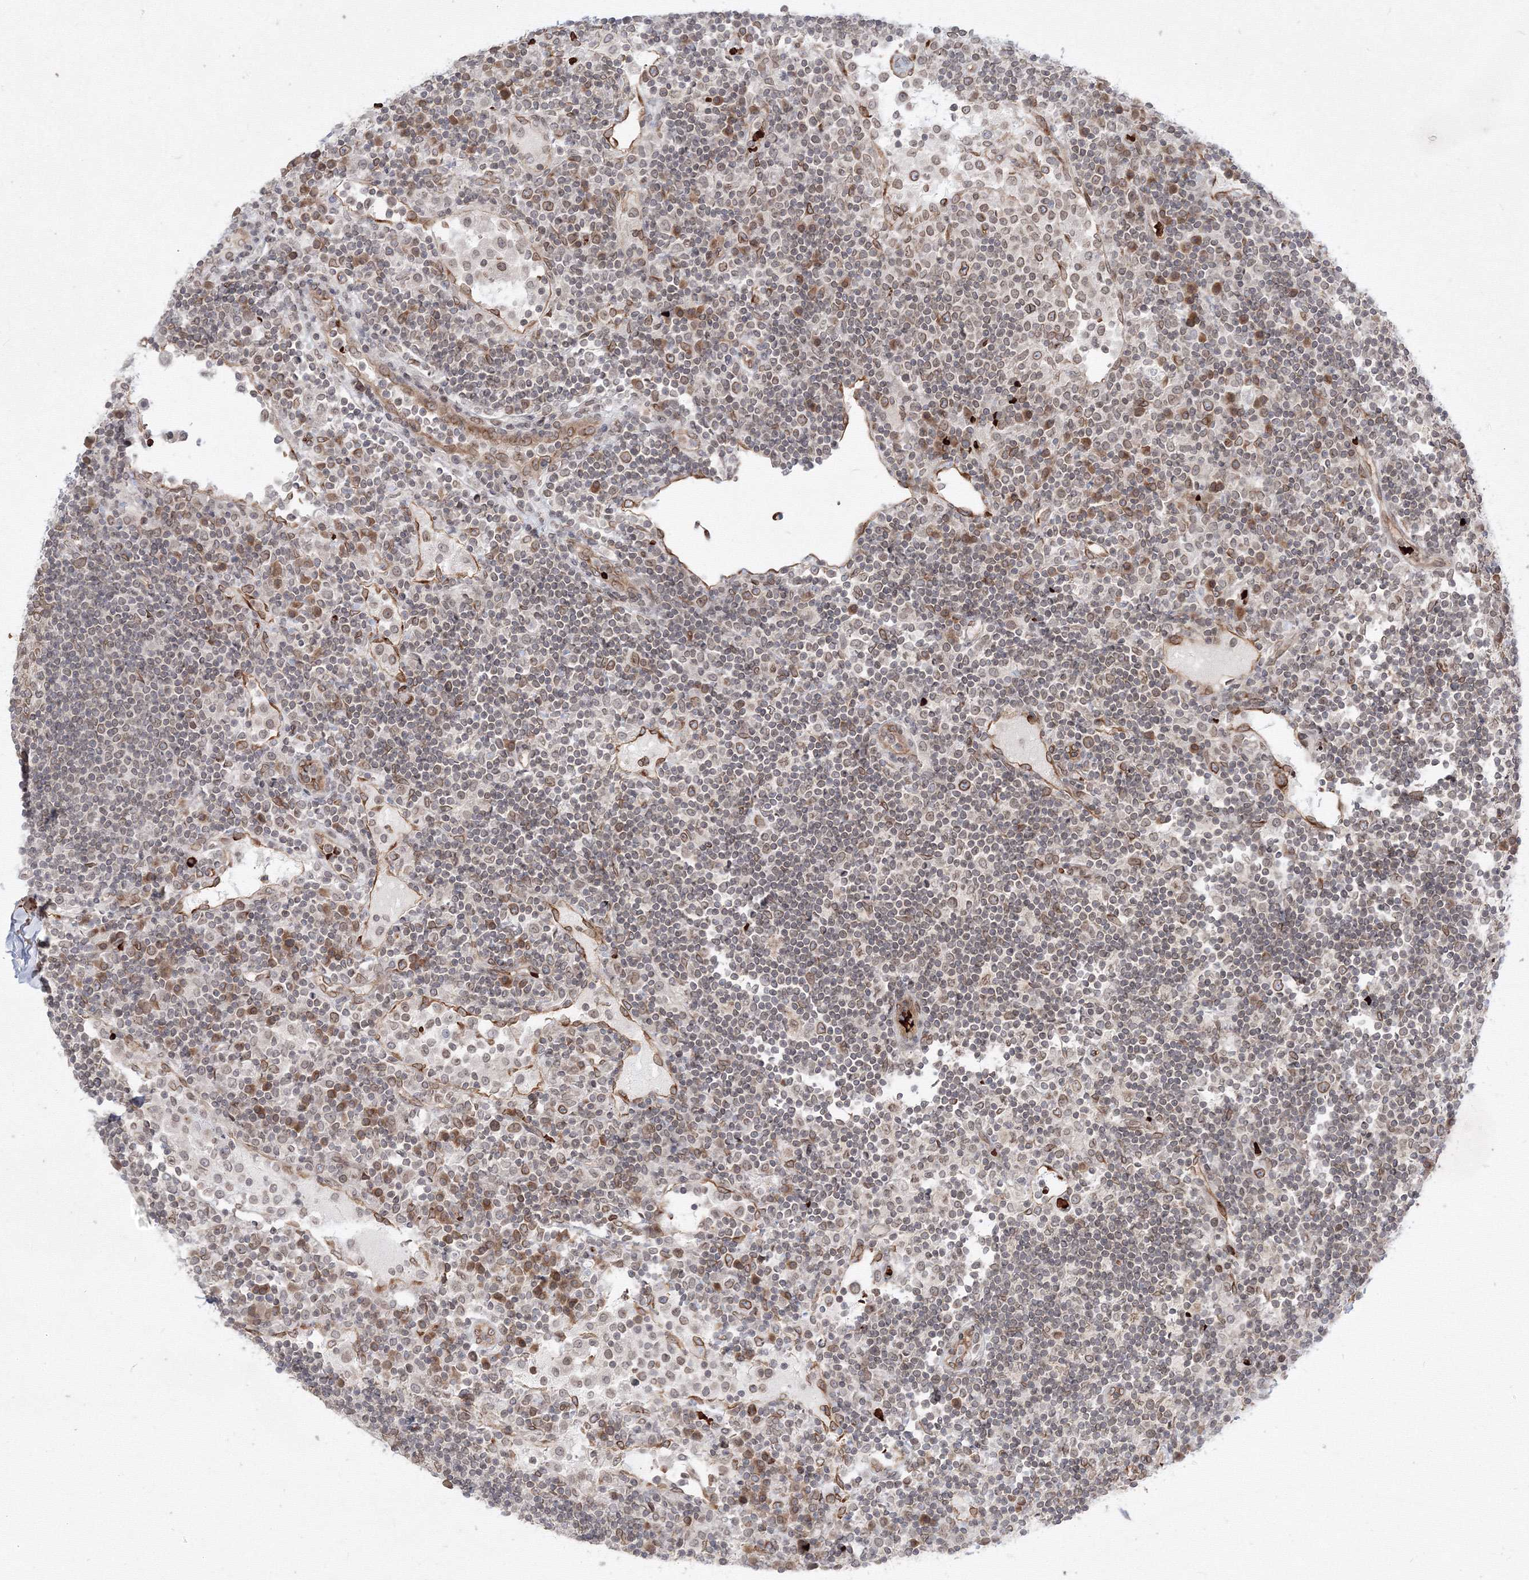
{"staining": {"intensity": "weak", "quantity": "<25%", "location": "cytoplasmic/membranous,nuclear"}, "tissue": "lymph node", "cell_type": "Non-germinal center cells", "image_type": "normal", "snomed": [{"axis": "morphology", "description": "Normal tissue, NOS"}, {"axis": "topography", "description": "Lymph node"}], "caption": "Lymph node stained for a protein using IHC exhibits no staining non-germinal center cells.", "gene": "DNAJB2", "patient": {"sex": "female", "age": 53}}